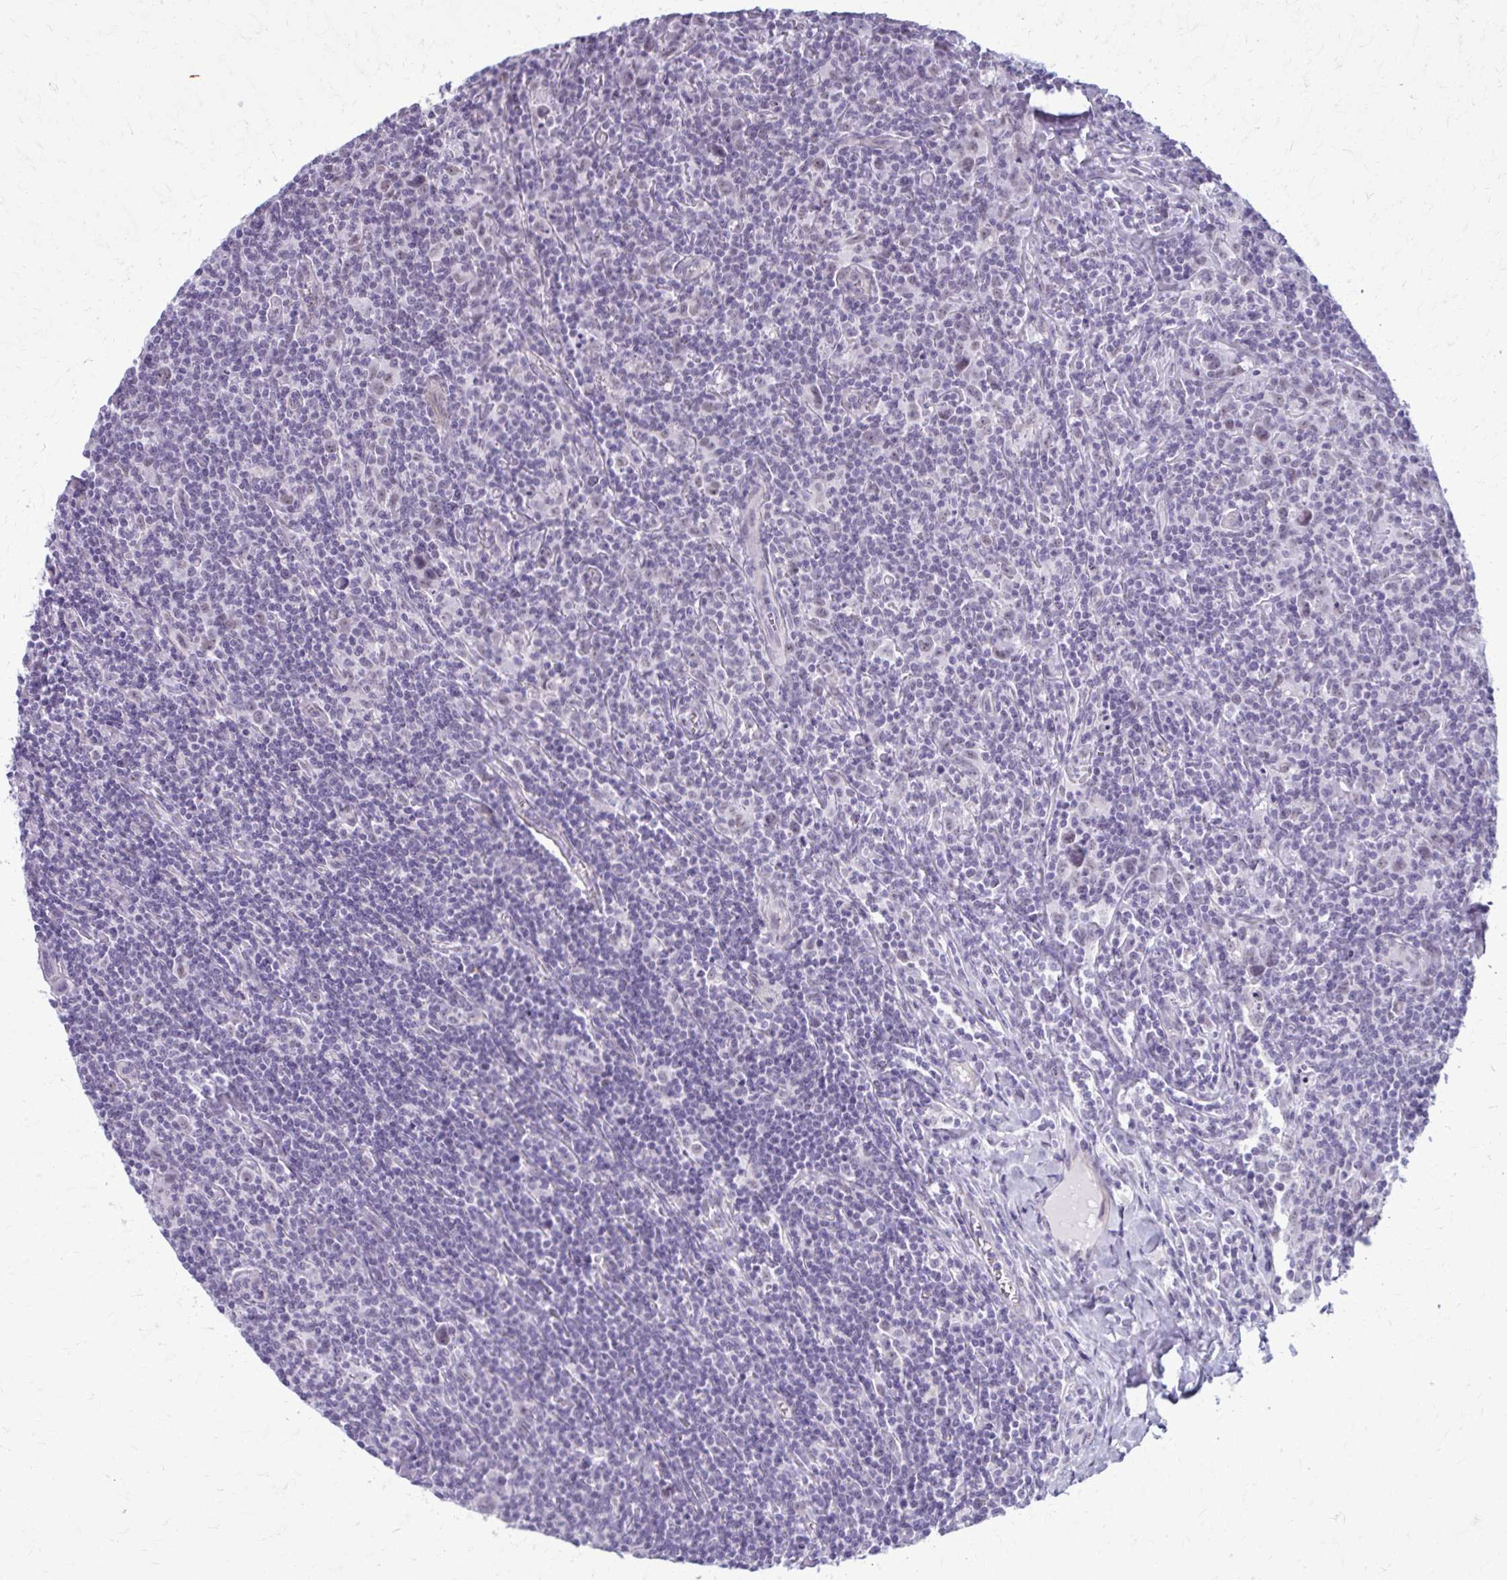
{"staining": {"intensity": "negative", "quantity": "none", "location": "none"}, "tissue": "lymphoma", "cell_type": "Tumor cells", "image_type": "cancer", "snomed": [{"axis": "morphology", "description": "Hodgkin's disease, NOS"}, {"axis": "topography", "description": "Lymph node"}], "caption": "Tumor cells show no significant positivity in lymphoma.", "gene": "NUMBL", "patient": {"sex": "female", "age": 18}}